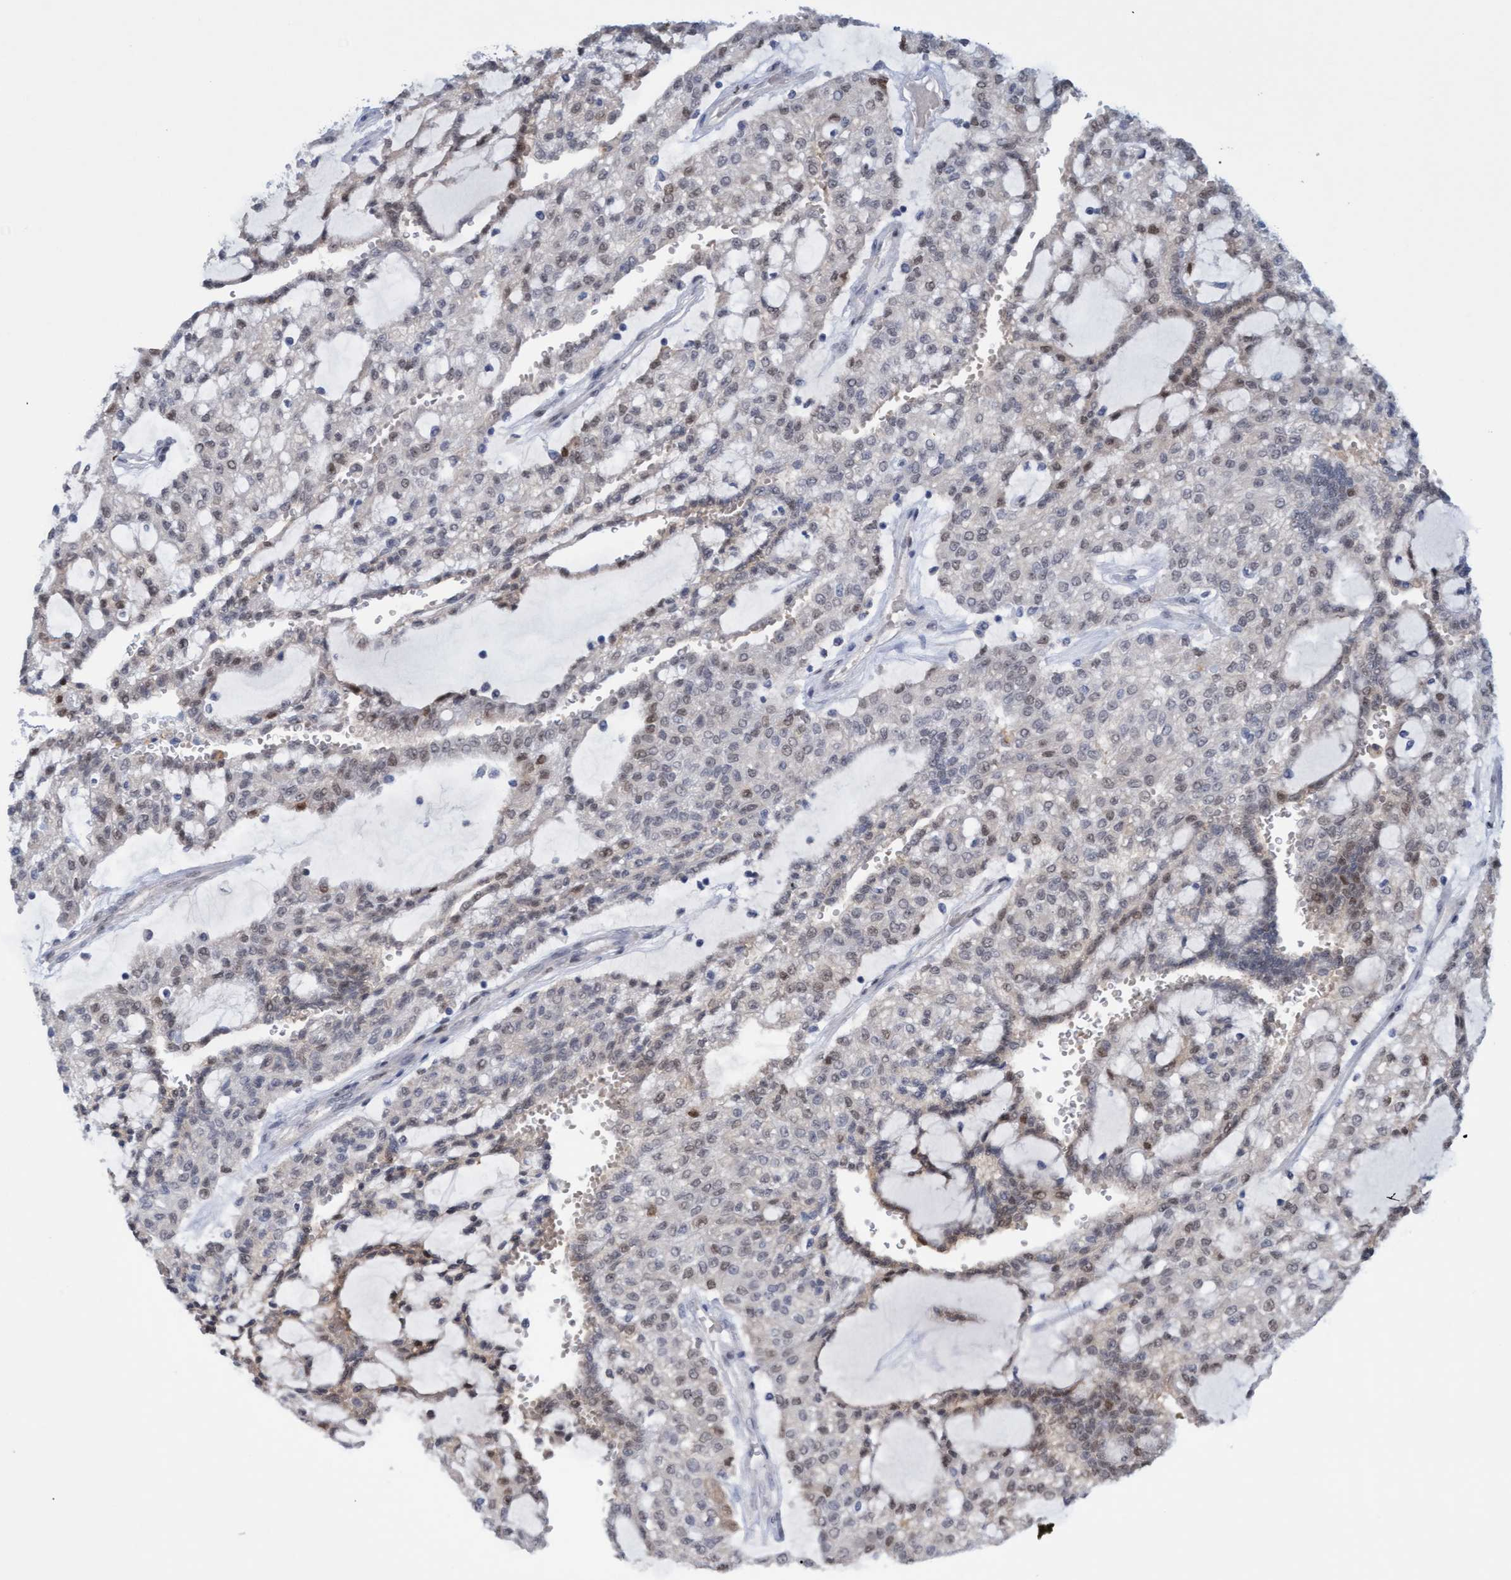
{"staining": {"intensity": "weak", "quantity": "25%-75%", "location": "nuclear"}, "tissue": "renal cancer", "cell_type": "Tumor cells", "image_type": "cancer", "snomed": [{"axis": "morphology", "description": "Adenocarcinoma, NOS"}, {"axis": "topography", "description": "Kidney"}], "caption": "Renal cancer tissue demonstrates weak nuclear positivity in about 25%-75% of tumor cells, visualized by immunohistochemistry.", "gene": "PINX1", "patient": {"sex": "male", "age": 63}}